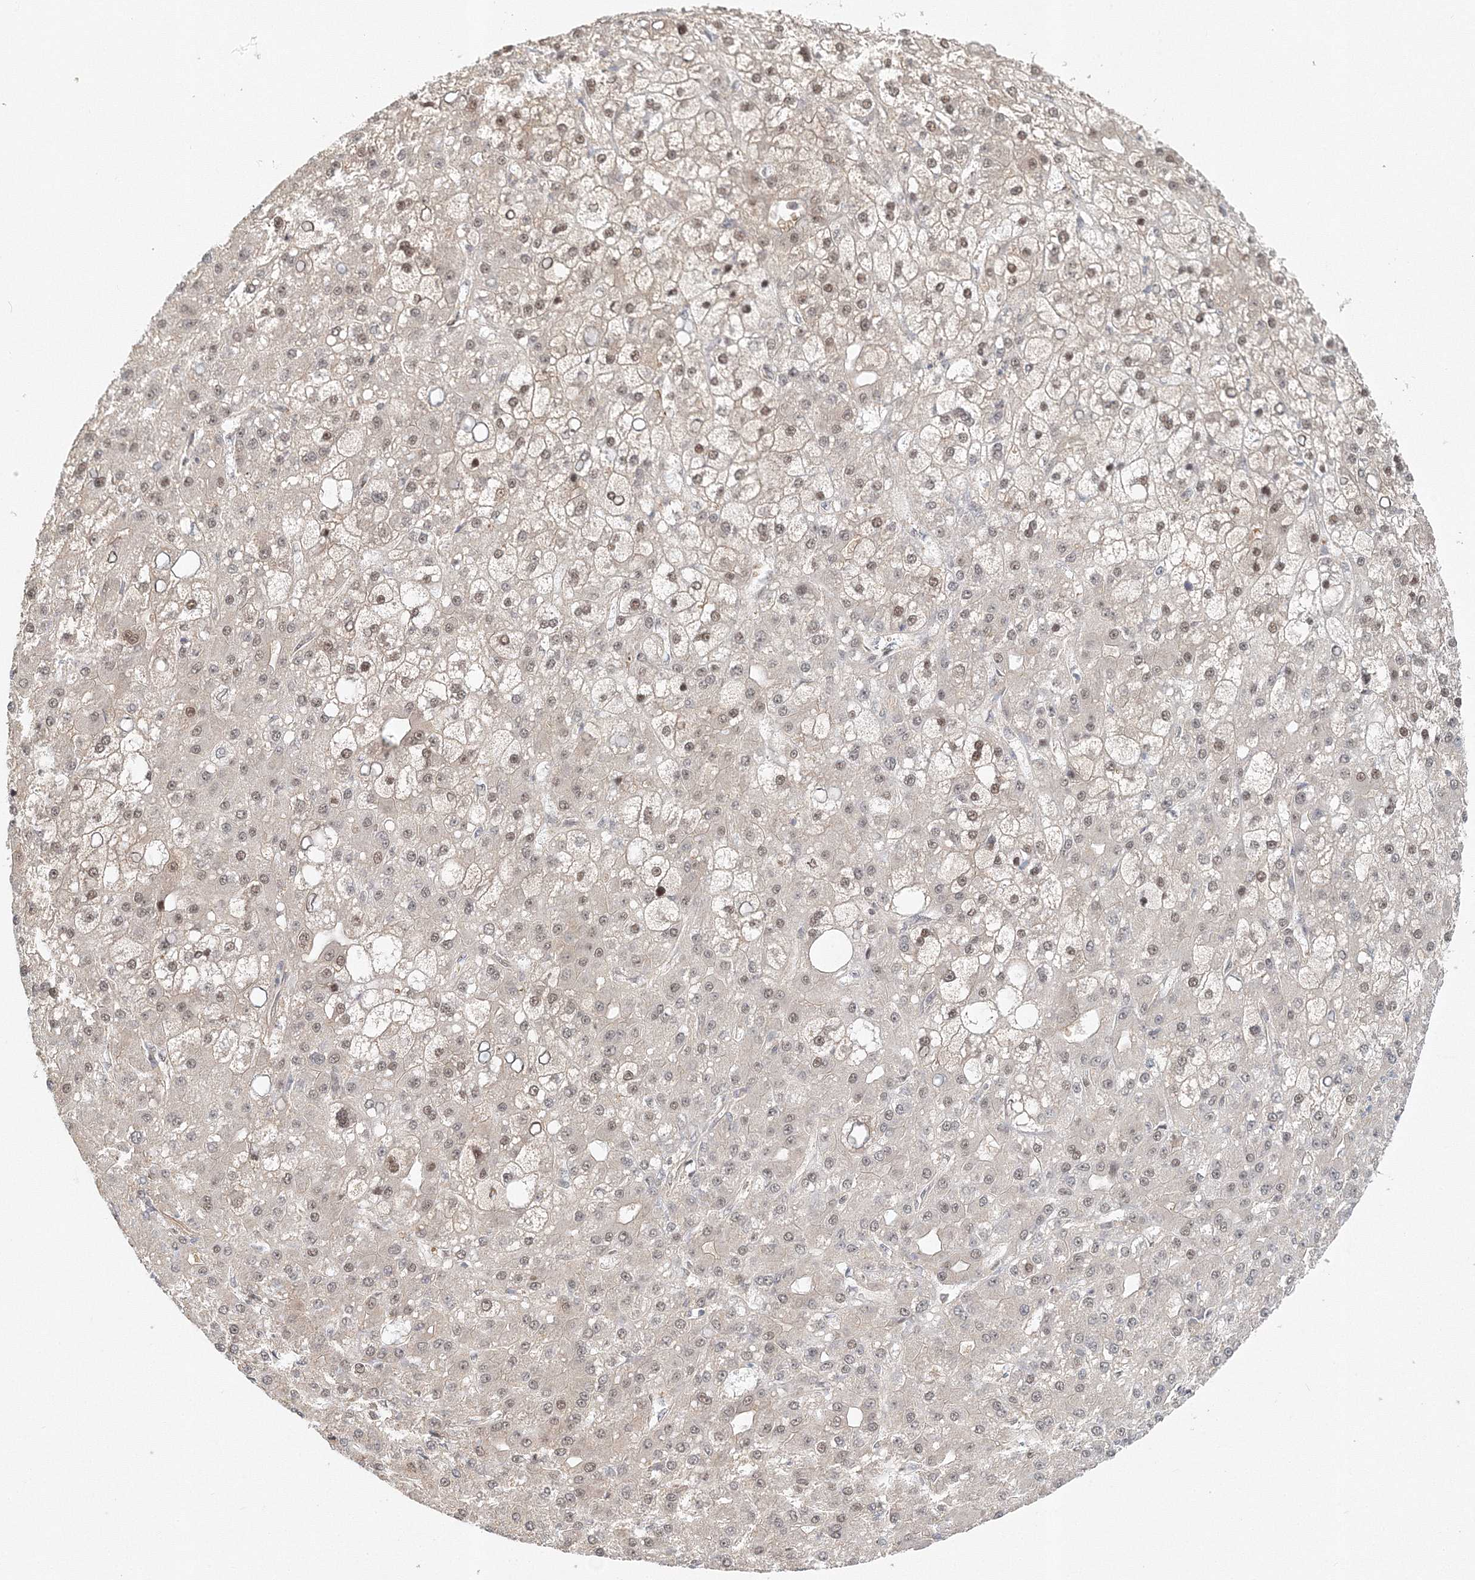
{"staining": {"intensity": "weak", "quantity": "25%-75%", "location": "nuclear"}, "tissue": "liver cancer", "cell_type": "Tumor cells", "image_type": "cancer", "snomed": [{"axis": "morphology", "description": "Carcinoma, Hepatocellular, NOS"}, {"axis": "topography", "description": "Liver"}], "caption": "The image demonstrates staining of liver cancer (hepatocellular carcinoma), revealing weak nuclear protein staining (brown color) within tumor cells. The staining was performed using DAB (3,3'-diaminobenzidine) to visualize the protein expression in brown, while the nuclei were stained in blue with hematoxylin (Magnification: 20x).", "gene": "PSMD6", "patient": {"sex": "male", "age": 67}}